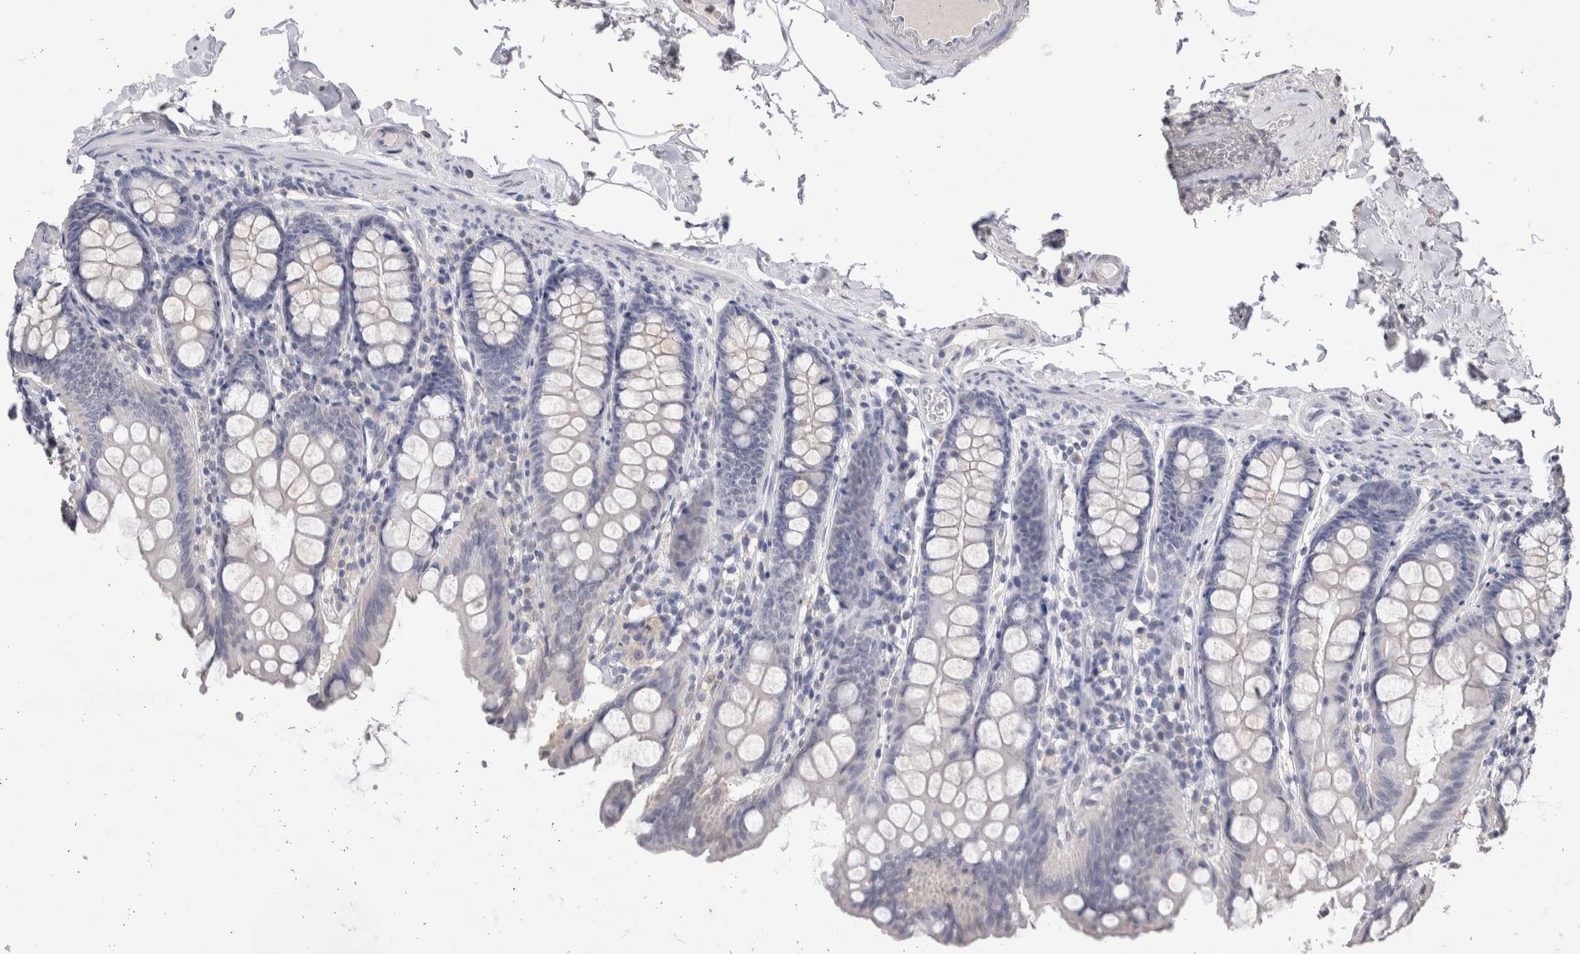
{"staining": {"intensity": "negative", "quantity": "none", "location": "none"}, "tissue": "colon", "cell_type": "Endothelial cells", "image_type": "normal", "snomed": [{"axis": "morphology", "description": "Normal tissue, NOS"}, {"axis": "topography", "description": "Colon"}, {"axis": "topography", "description": "Peripheral nerve tissue"}], "caption": "This is an immunohistochemistry micrograph of unremarkable colon. There is no expression in endothelial cells.", "gene": "GRK5", "patient": {"sex": "female", "age": 61}}